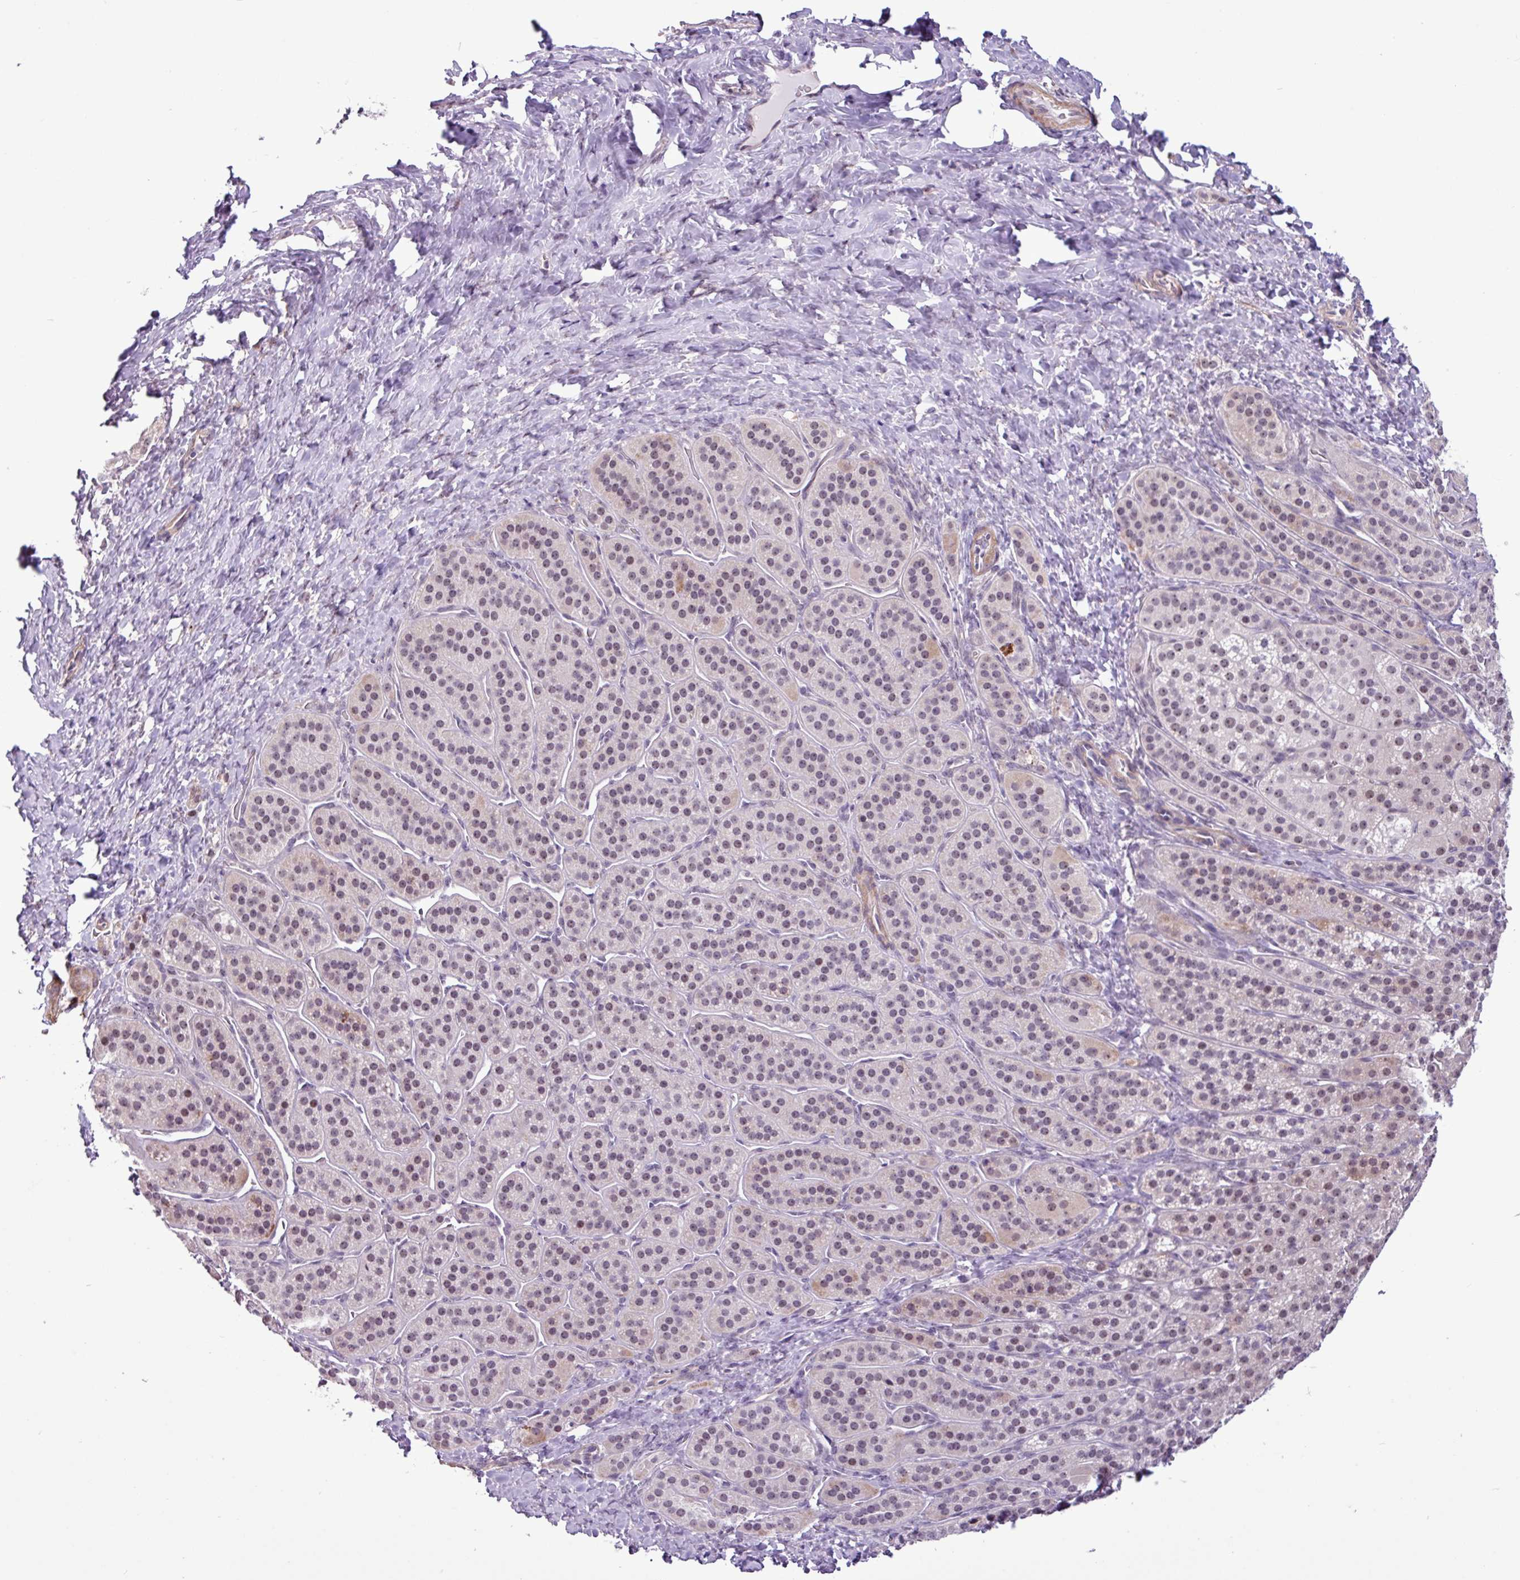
{"staining": {"intensity": "moderate", "quantity": "25%-75%", "location": "cytoplasmic/membranous,nuclear"}, "tissue": "adrenal gland", "cell_type": "Glandular cells", "image_type": "normal", "snomed": [{"axis": "morphology", "description": "Normal tissue, NOS"}, {"axis": "topography", "description": "Adrenal gland"}], "caption": "Immunohistochemistry (IHC) histopathology image of unremarkable human adrenal gland stained for a protein (brown), which reveals medium levels of moderate cytoplasmic/membranous,nuclear staining in approximately 25%-75% of glandular cells.", "gene": "UTP18", "patient": {"sex": "female", "age": 41}}